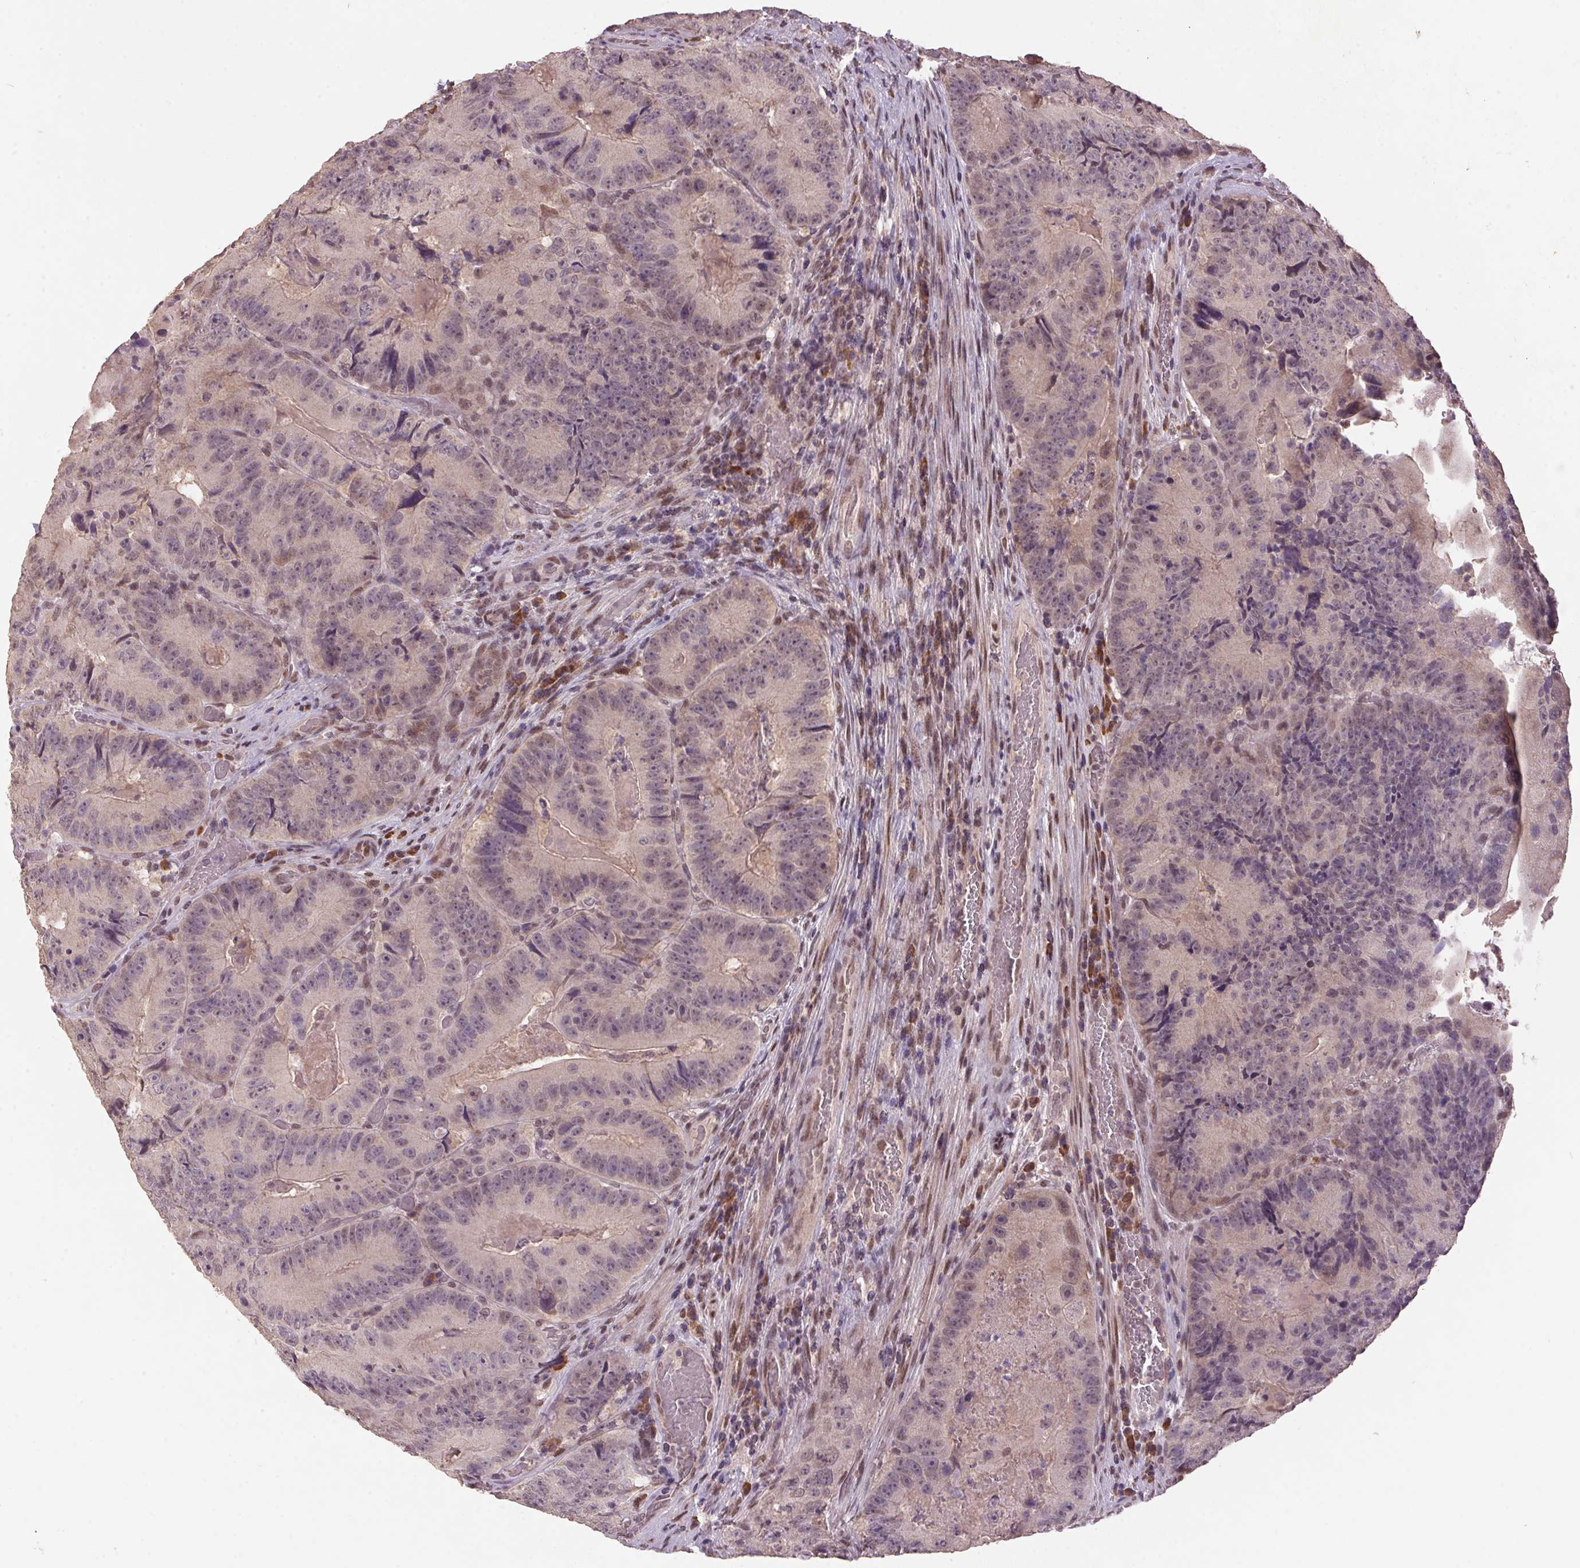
{"staining": {"intensity": "negative", "quantity": "none", "location": "none"}, "tissue": "colorectal cancer", "cell_type": "Tumor cells", "image_type": "cancer", "snomed": [{"axis": "morphology", "description": "Adenocarcinoma, NOS"}, {"axis": "topography", "description": "Colon"}], "caption": "Immunohistochemistry of adenocarcinoma (colorectal) shows no expression in tumor cells.", "gene": "ZBTB4", "patient": {"sex": "female", "age": 86}}